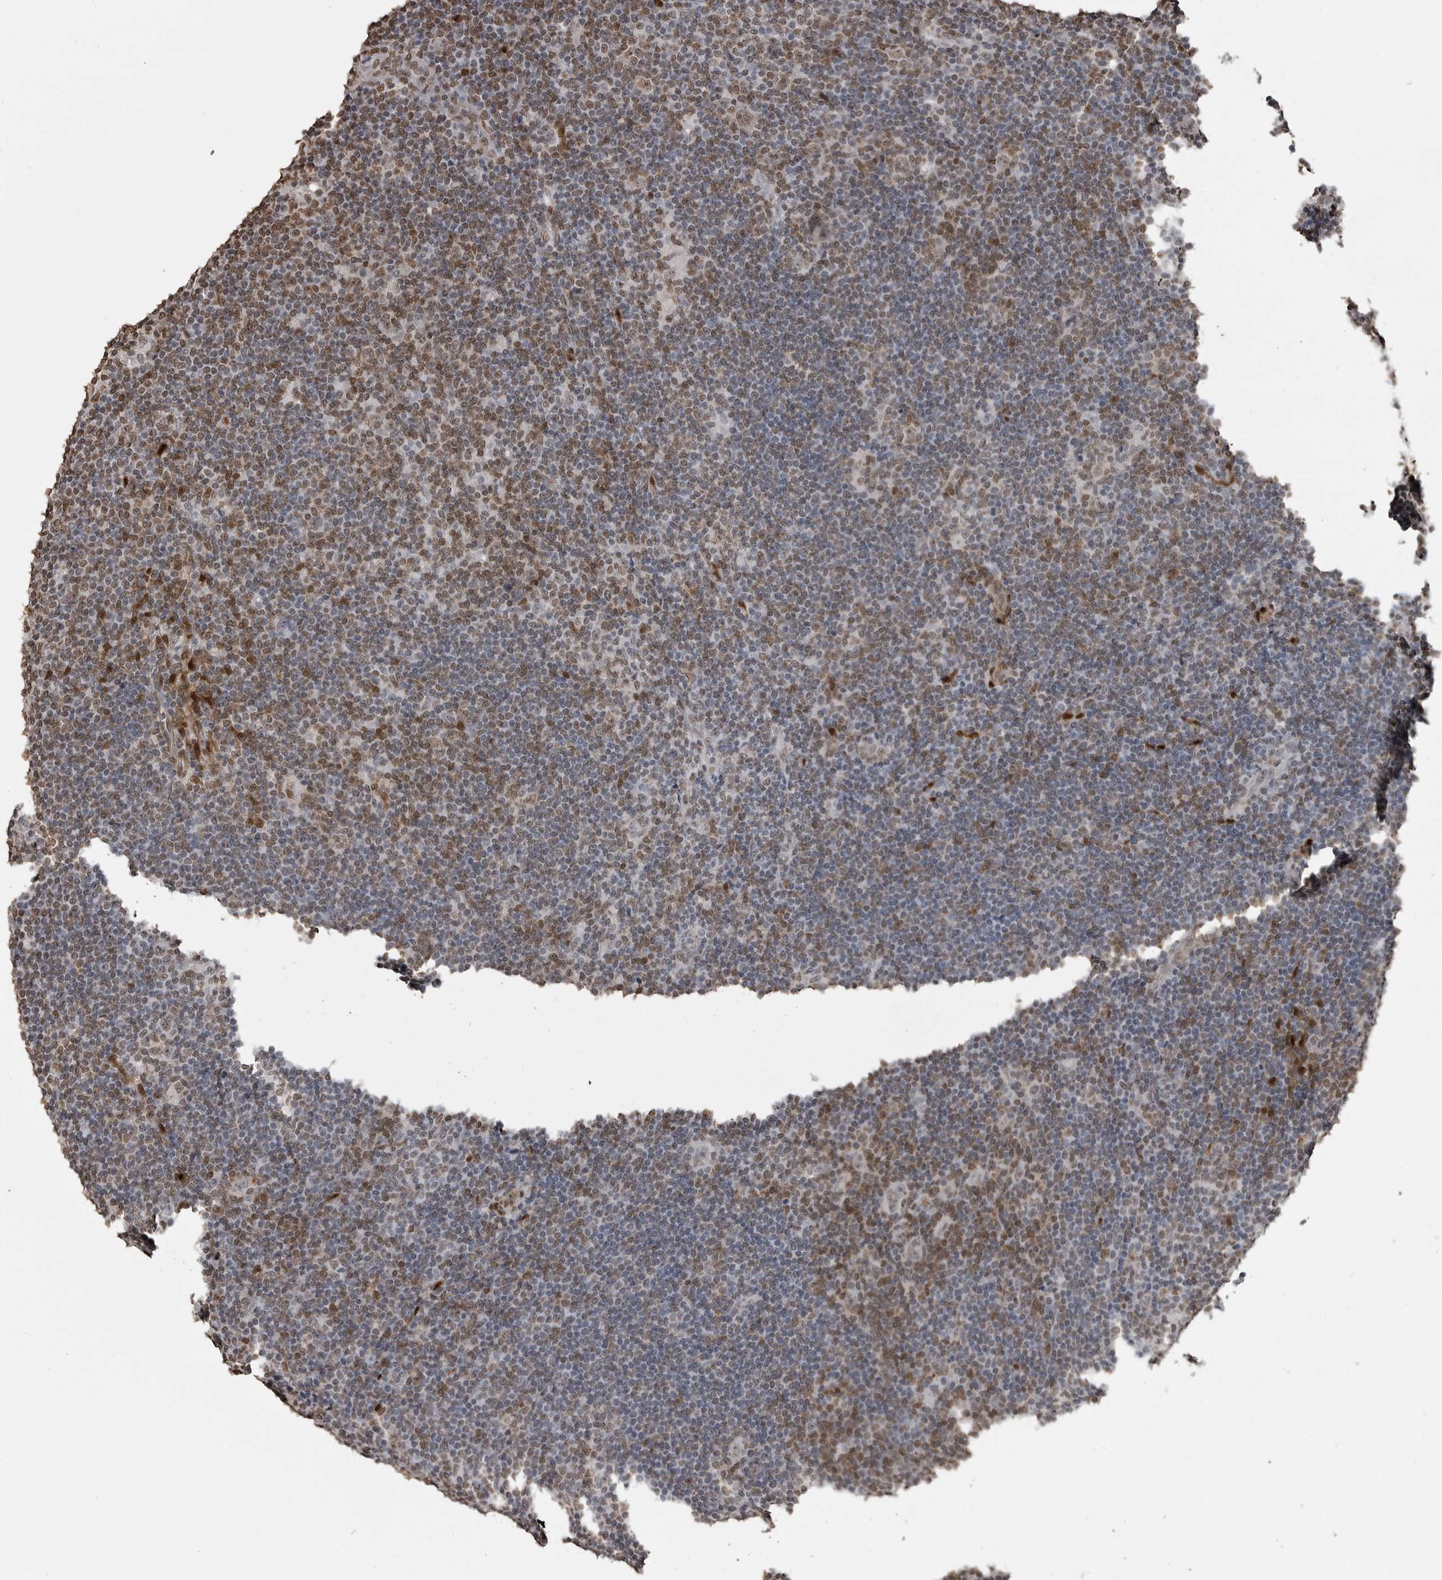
{"staining": {"intensity": "weak", "quantity": "25%-75%", "location": "nuclear"}, "tissue": "lymphoma", "cell_type": "Tumor cells", "image_type": "cancer", "snomed": [{"axis": "morphology", "description": "Hodgkin's disease, NOS"}, {"axis": "topography", "description": "Lymph node"}], "caption": "Weak nuclear expression is identified in about 25%-75% of tumor cells in lymphoma.", "gene": "SMAD2", "patient": {"sex": "female", "age": 57}}